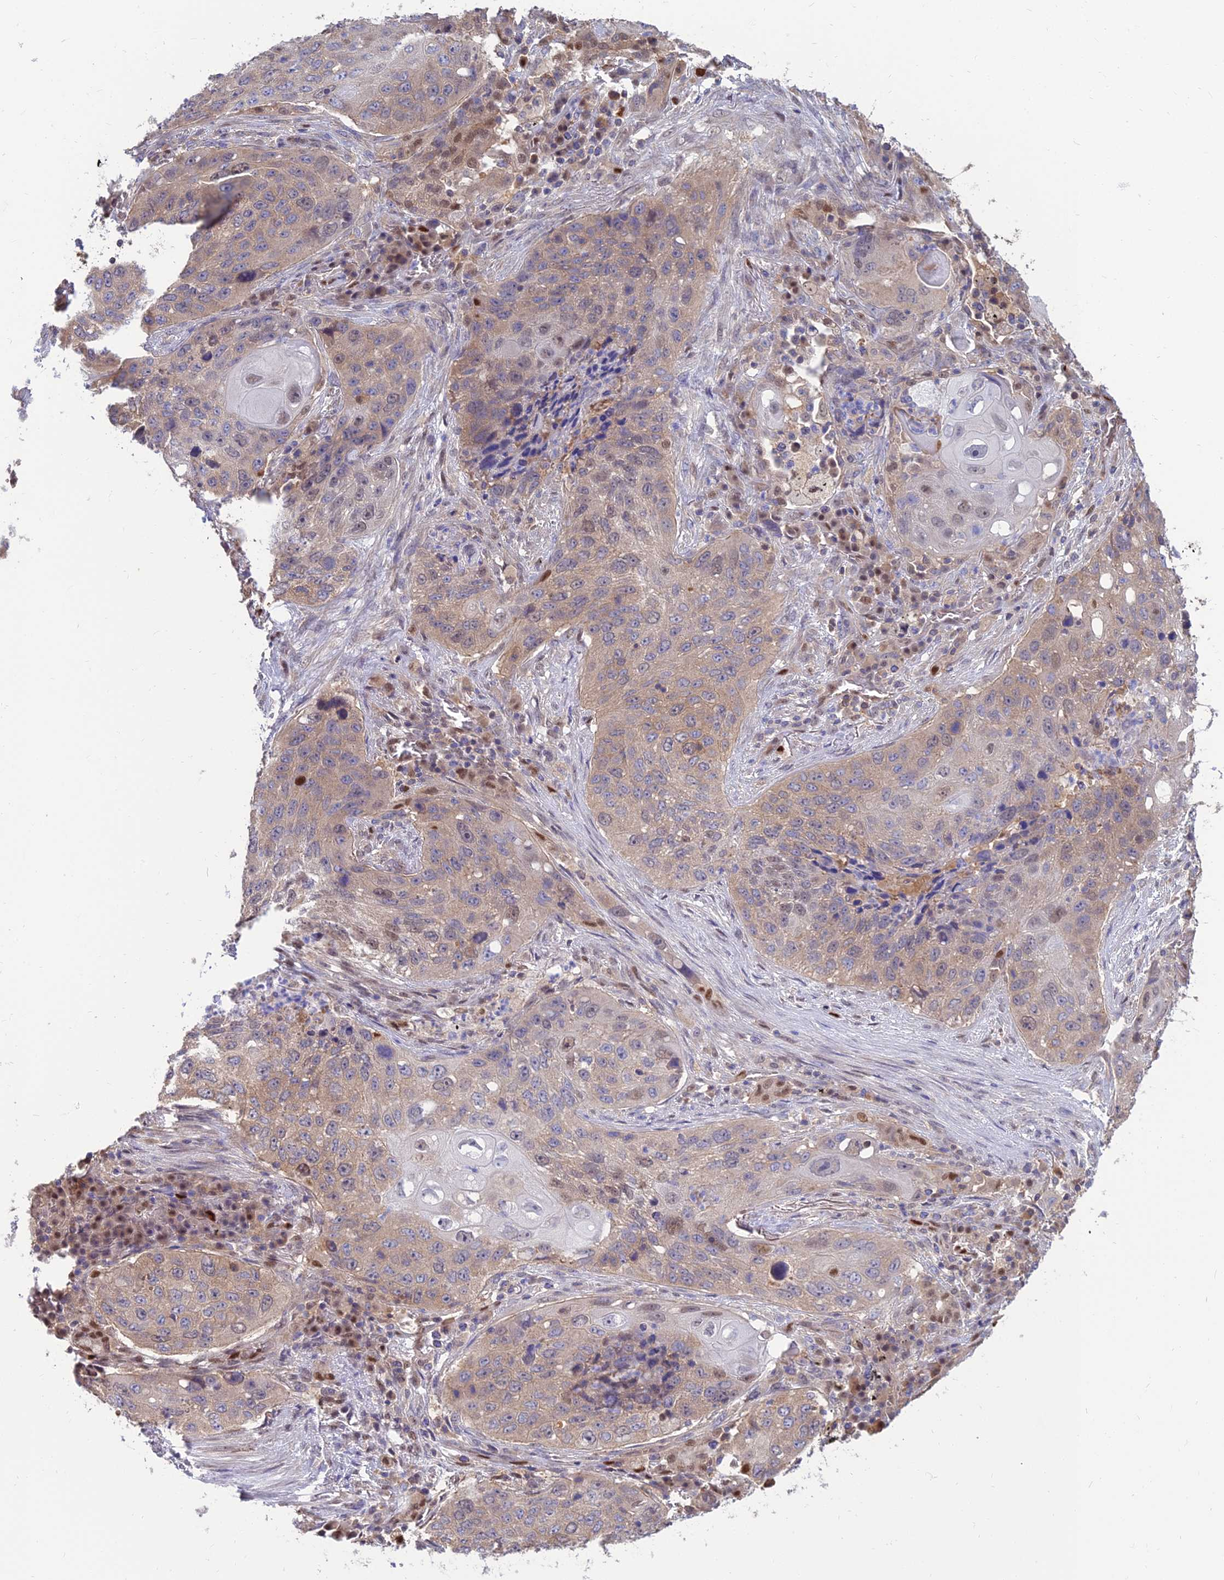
{"staining": {"intensity": "moderate", "quantity": "25%-75%", "location": "cytoplasmic/membranous,nuclear"}, "tissue": "lung cancer", "cell_type": "Tumor cells", "image_type": "cancer", "snomed": [{"axis": "morphology", "description": "Squamous cell carcinoma, NOS"}, {"axis": "topography", "description": "Lung"}], "caption": "Immunohistochemistry (IHC) staining of lung squamous cell carcinoma, which displays medium levels of moderate cytoplasmic/membranous and nuclear positivity in about 25%-75% of tumor cells indicating moderate cytoplasmic/membranous and nuclear protein expression. The staining was performed using DAB (3,3'-diaminobenzidine) (brown) for protein detection and nuclei were counterstained in hematoxylin (blue).", "gene": "DNPEP", "patient": {"sex": "female", "age": 63}}